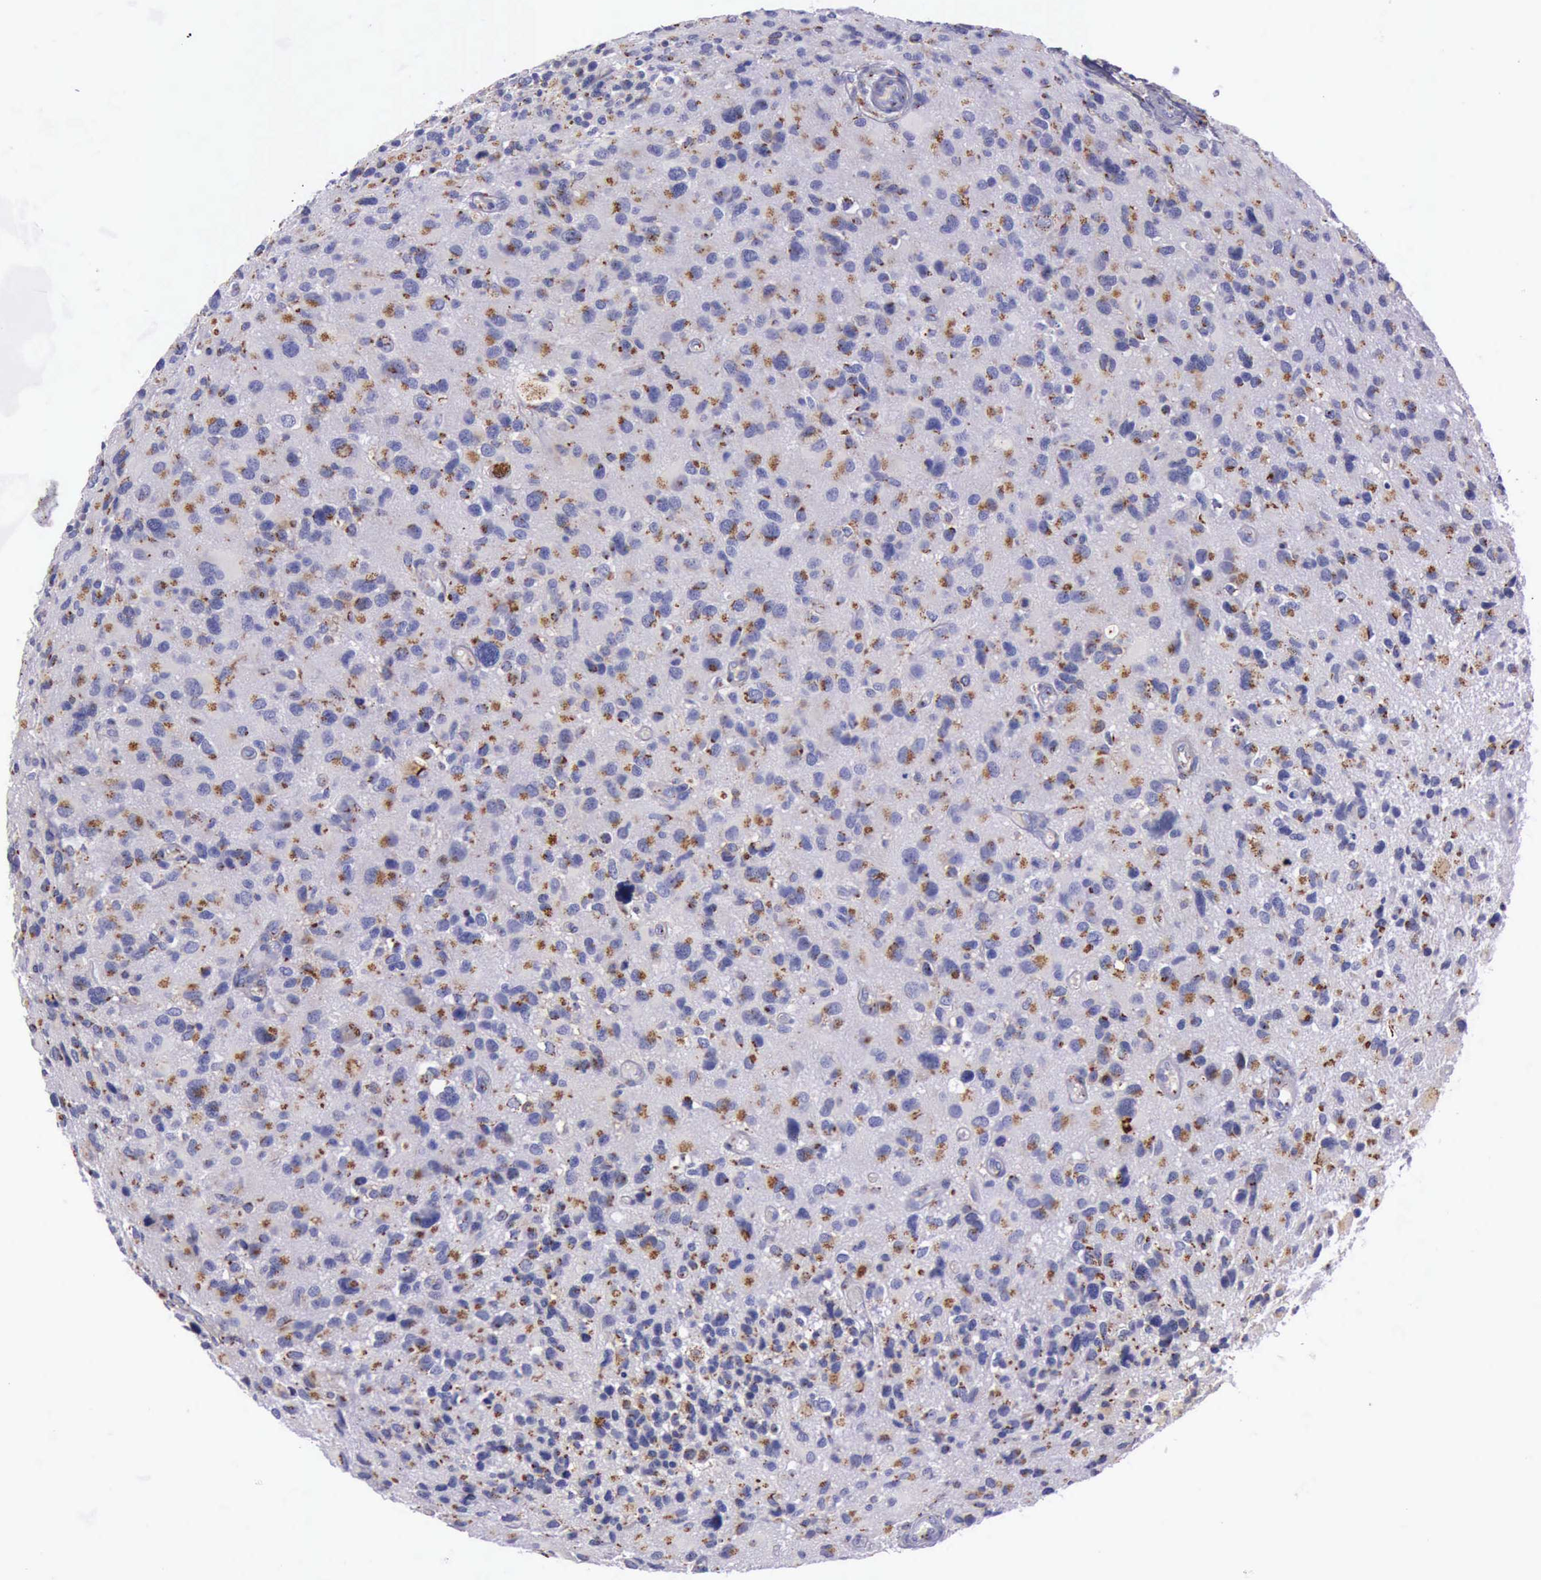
{"staining": {"intensity": "strong", "quantity": ">75%", "location": "cytoplasmic/membranous"}, "tissue": "glioma", "cell_type": "Tumor cells", "image_type": "cancer", "snomed": [{"axis": "morphology", "description": "Glioma, malignant, High grade"}, {"axis": "topography", "description": "Brain"}], "caption": "Protein staining of glioma tissue demonstrates strong cytoplasmic/membranous positivity in approximately >75% of tumor cells.", "gene": "GOLGA5", "patient": {"sex": "male", "age": 69}}